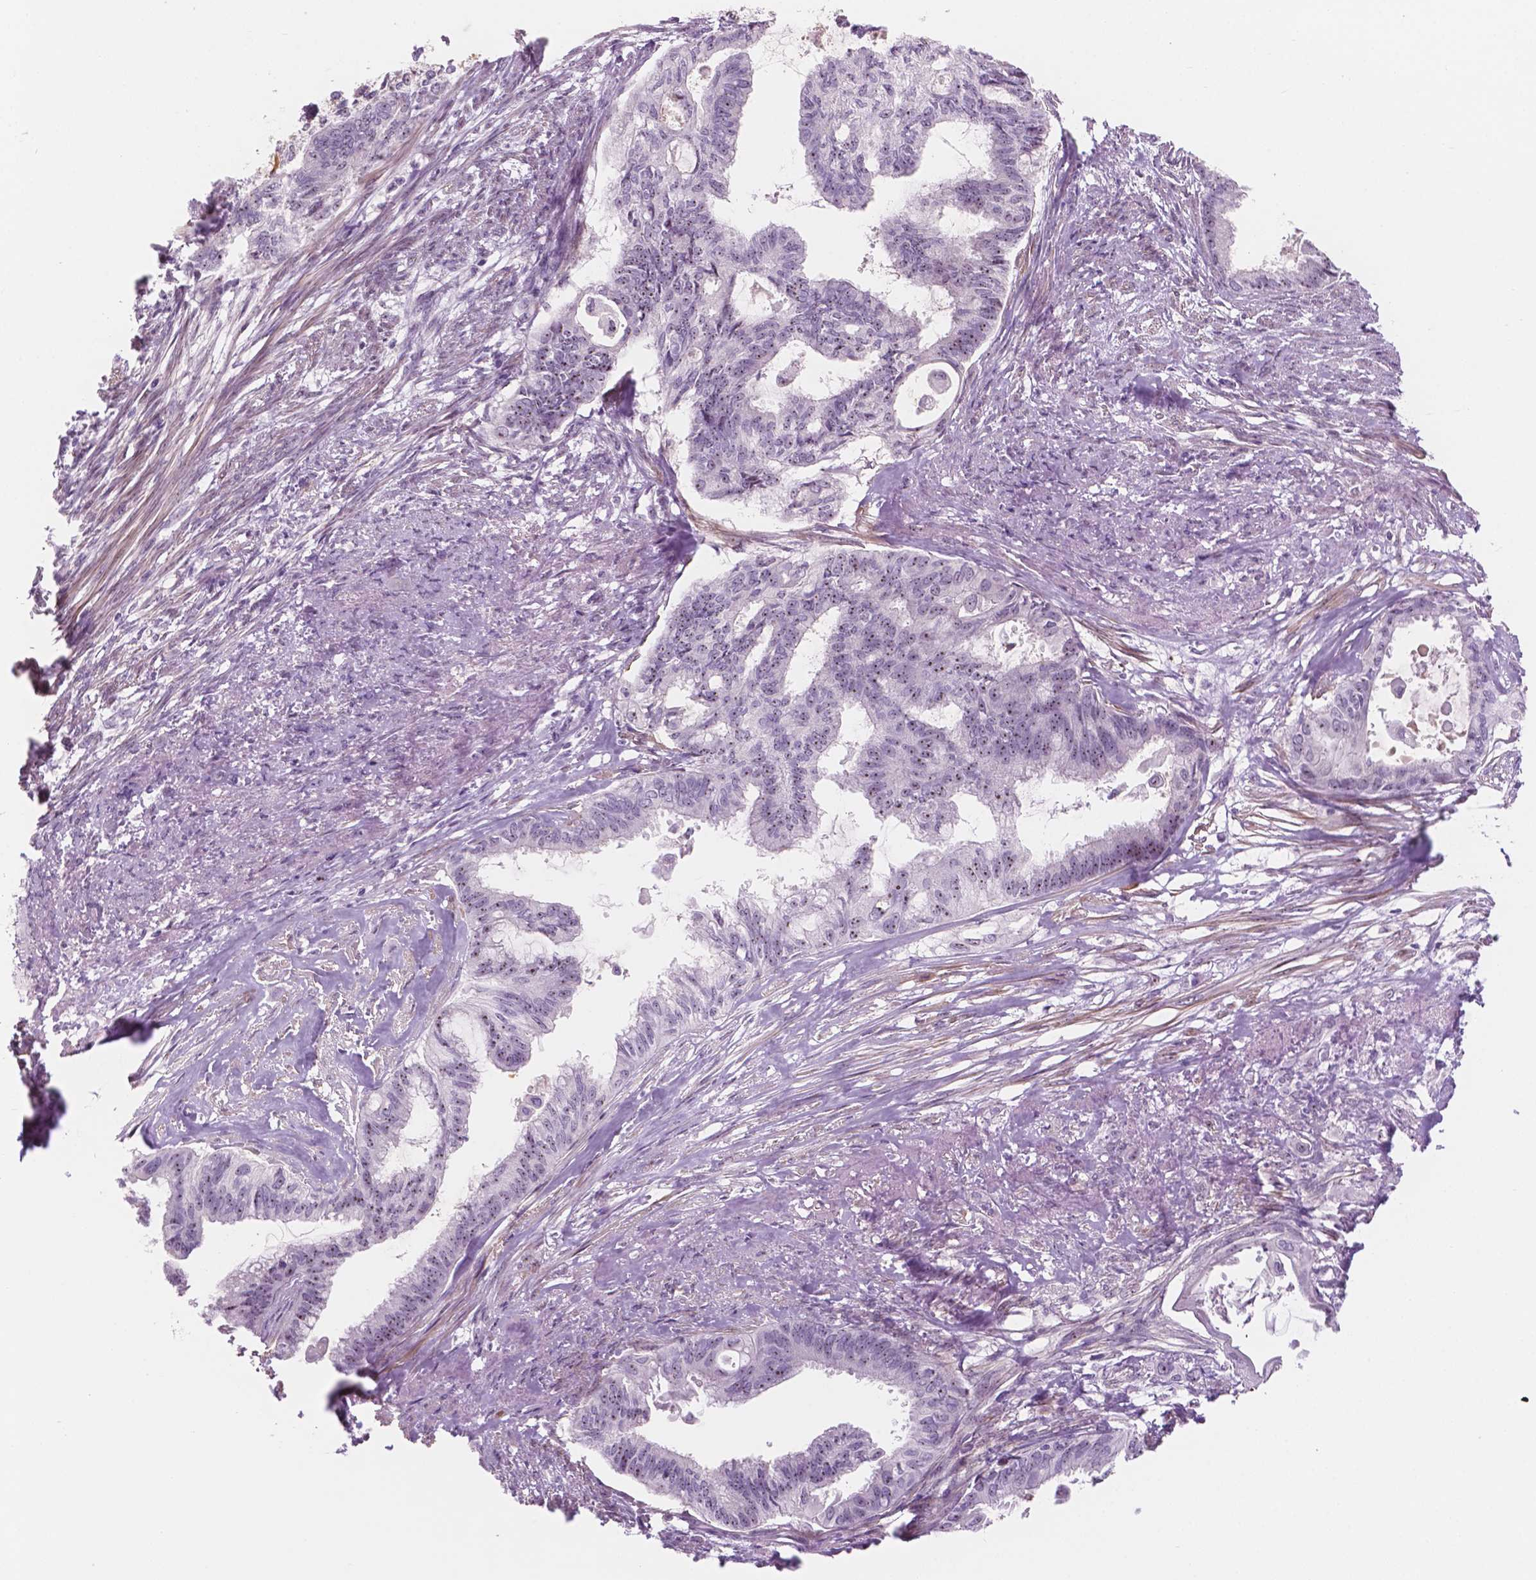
{"staining": {"intensity": "weak", "quantity": "<25%", "location": "nuclear"}, "tissue": "endometrial cancer", "cell_type": "Tumor cells", "image_type": "cancer", "snomed": [{"axis": "morphology", "description": "Adenocarcinoma, NOS"}, {"axis": "topography", "description": "Endometrium"}], "caption": "High power microscopy photomicrograph of an immunohistochemistry (IHC) histopathology image of endometrial cancer (adenocarcinoma), revealing no significant staining in tumor cells. Nuclei are stained in blue.", "gene": "ZNF853", "patient": {"sex": "female", "age": 86}}